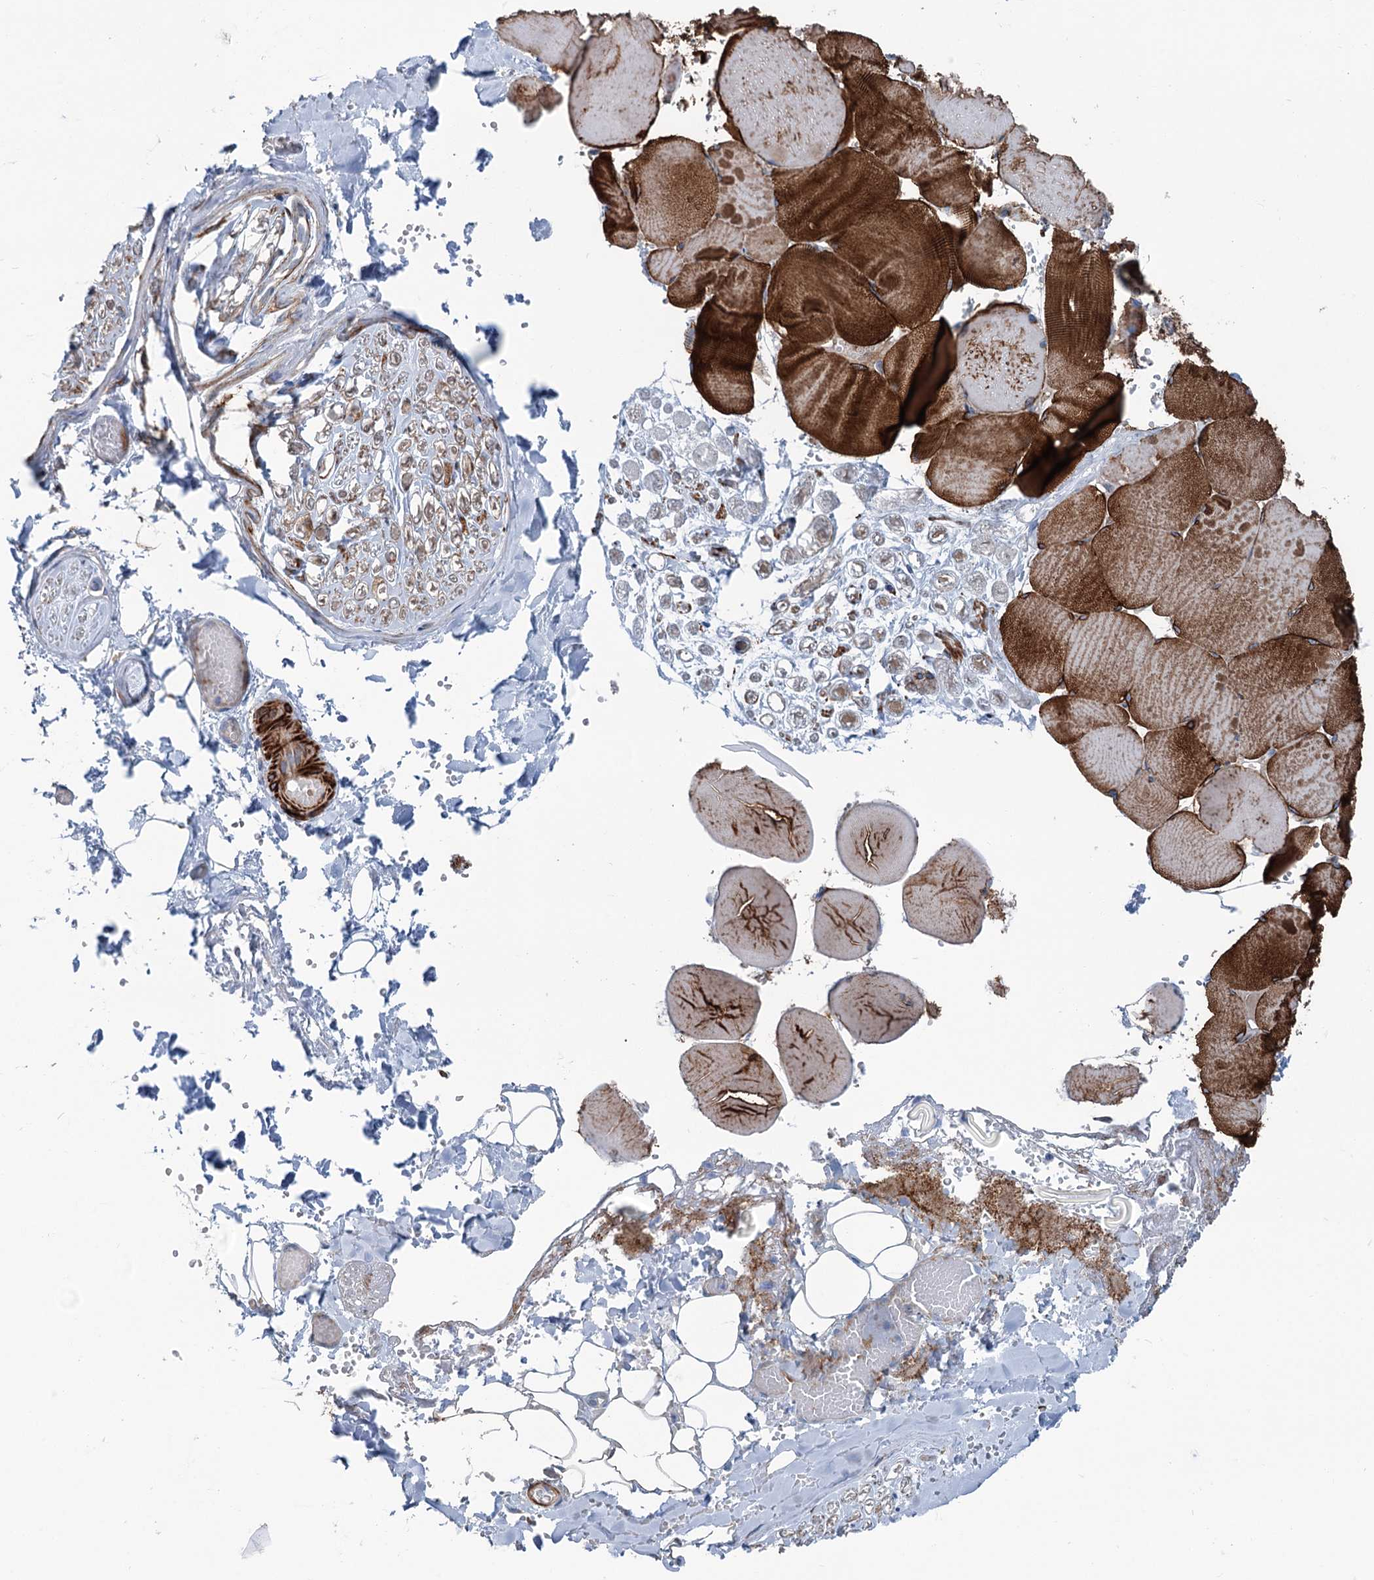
{"staining": {"intensity": "moderate", "quantity": ">75%", "location": "cytoplasmic/membranous"}, "tissue": "adipose tissue", "cell_type": "Adipocytes", "image_type": "normal", "snomed": [{"axis": "morphology", "description": "Normal tissue, NOS"}, {"axis": "topography", "description": "Skeletal muscle"}, {"axis": "topography", "description": "Peripheral nerve tissue"}], "caption": "An immunohistochemistry (IHC) histopathology image of benign tissue is shown. Protein staining in brown highlights moderate cytoplasmic/membranous positivity in adipose tissue within adipocytes.", "gene": "CALCOCO1", "patient": {"sex": "female", "age": 55}}